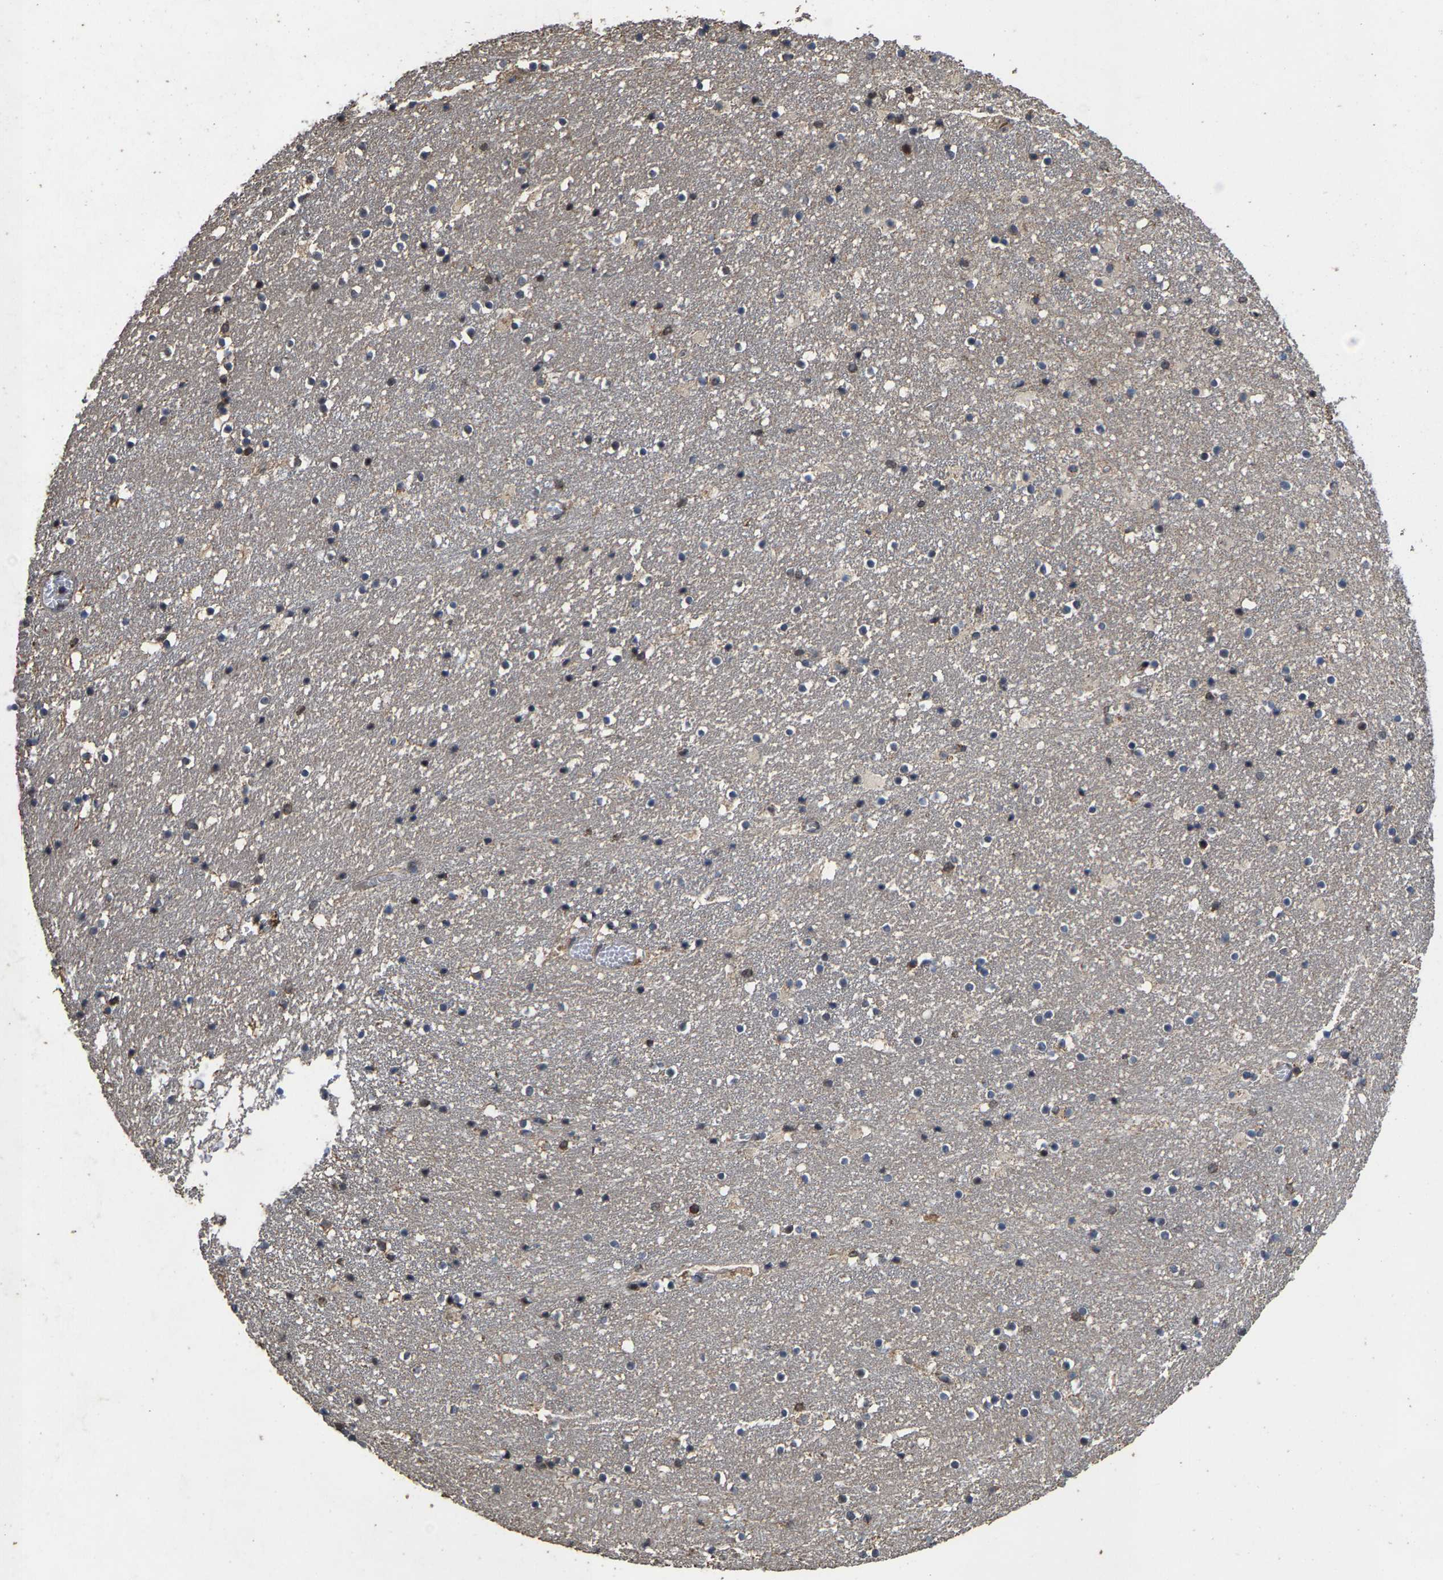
{"staining": {"intensity": "weak", "quantity": "<25%", "location": "cytoplasmic/membranous"}, "tissue": "caudate", "cell_type": "Glial cells", "image_type": "normal", "snomed": [{"axis": "morphology", "description": "Normal tissue, NOS"}, {"axis": "topography", "description": "Lateral ventricle wall"}], "caption": "Photomicrograph shows no significant protein positivity in glial cells of benign caudate. Brightfield microscopy of immunohistochemistry stained with DAB (brown) and hematoxylin (blue), captured at high magnification.", "gene": "HAUS6", "patient": {"sex": "male", "age": 45}}